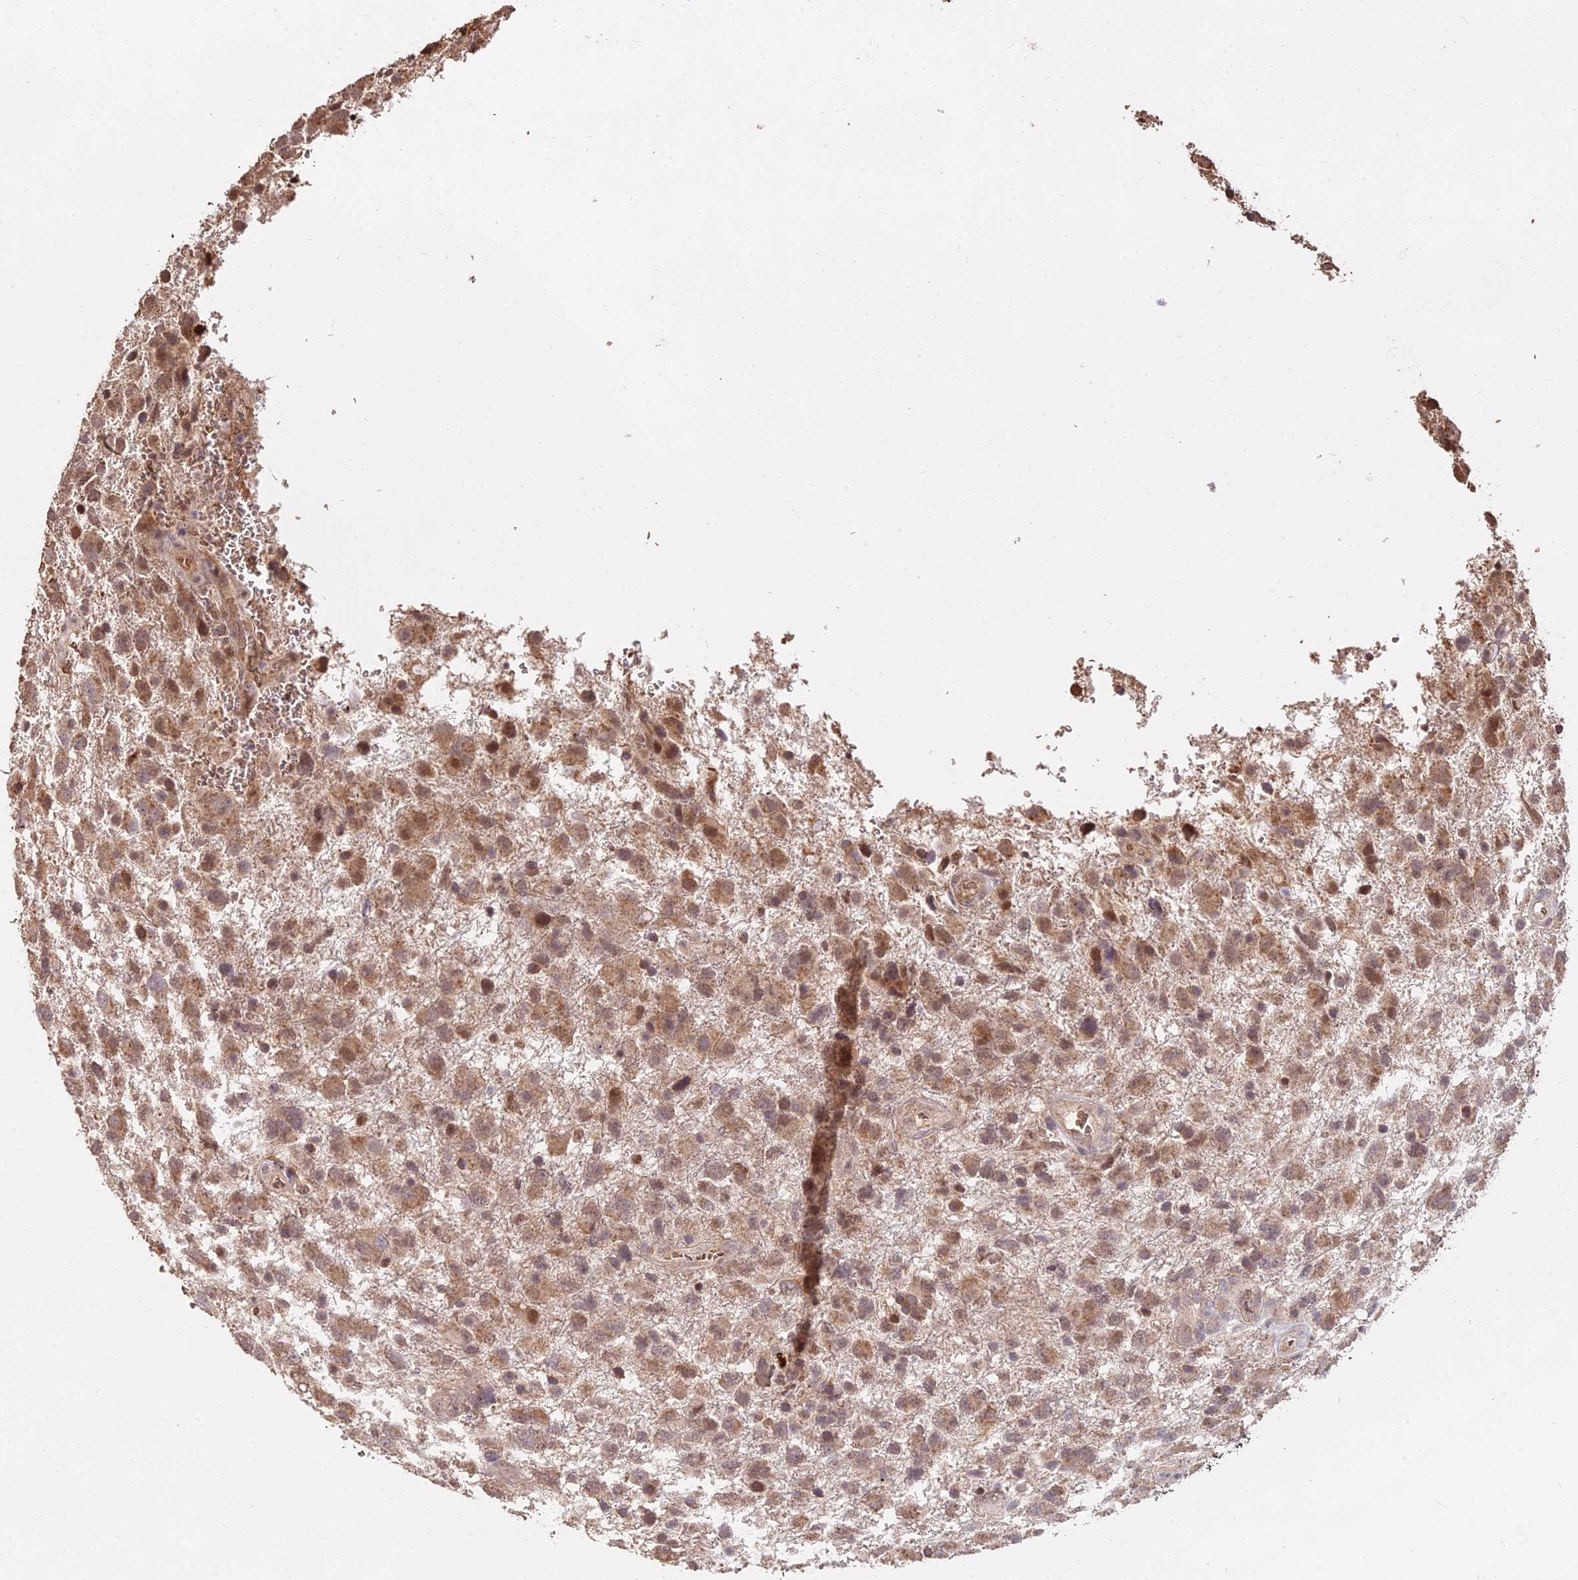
{"staining": {"intensity": "moderate", "quantity": ">75%", "location": "cytoplasmic/membranous,nuclear"}, "tissue": "glioma", "cell_type": "Tumor cells", "image_type": "cancer", "snomed": [{"axis": "morphology", "description": "Glioma, malignant, High grade"}, {"axis": "topography", "description": "Brain"}], "caption": "Approximately >75% of tumor cells in human glioma exhibit moderate cytoplasmic/membranous and nuclear protein expression as visualized by brown immunohistochemical staining.", "gene": "ZDBF2", "patient": {"sex": "male", "age": 61}}